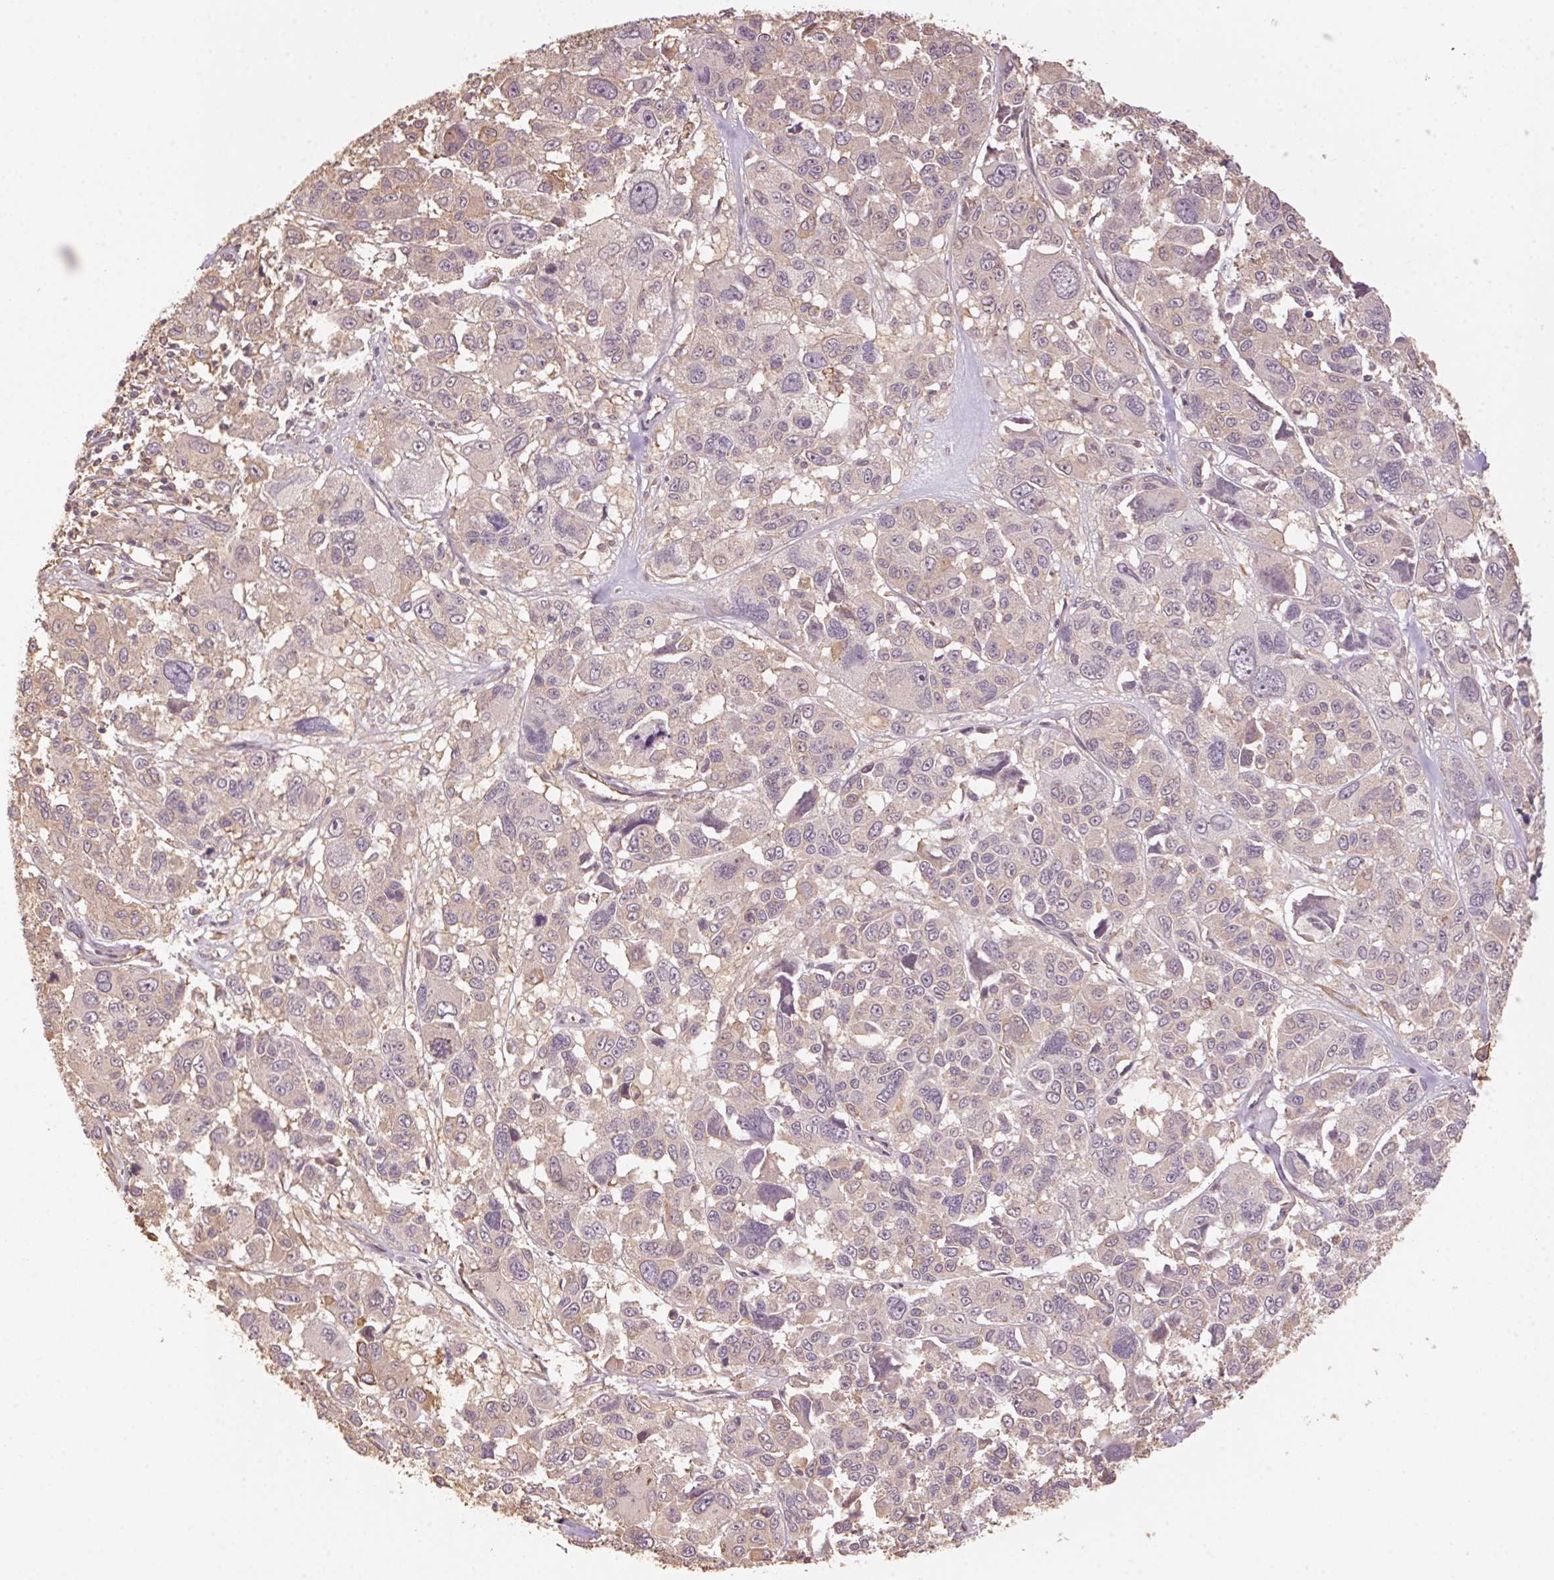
{"staining": {"intensity": "weak", "quantity": "25%-75%", "location": "cytoplasmic/membranous"}, "tissue": "melanoma", "cell_type": "Tumor cells", "image_type": "cancer", "snomed": [{"axis": "morphology", "description": "Malignant melanoma, NOS"}, {"axis": "topography", "description": "Skin"}], "caption": "Immunohistochemical staining of melanoma displays low levels of weak cytoplasmic/membranous positivity in approximately 25%-75% of tumor cells.", "gene": "QDPR", "patient": {"sex": "female", "age": 66}}